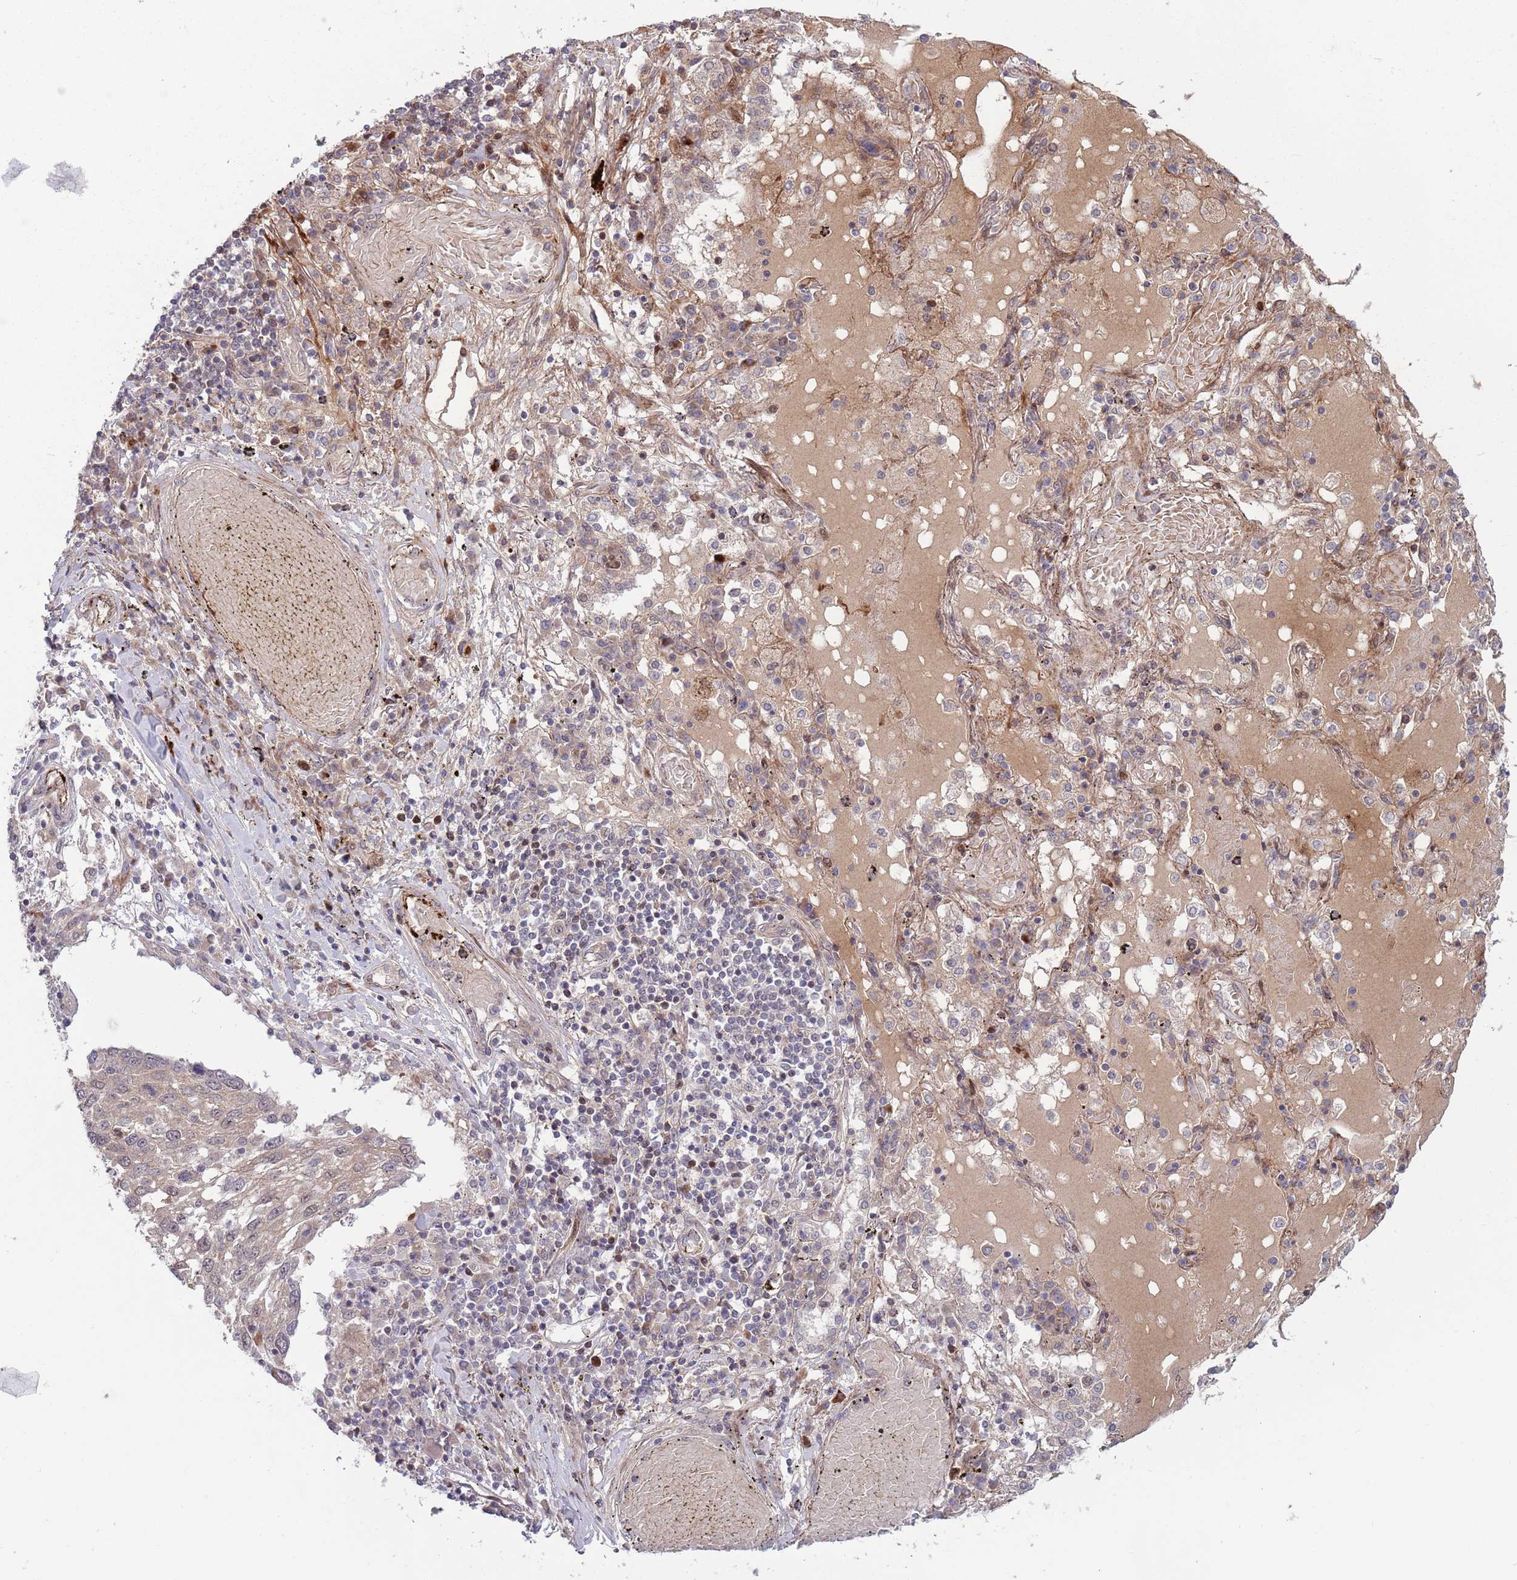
{"staining": {"intensity": "weak", "quantity": "<25%", "location": "cytoplasmic/membranous"}, "tissue": "lung cancer", "cell_type": "Tumor cells", "image_type": "cancer", "snomed": [{"axis": "morphology", "description": "Squamous cell carcinoma, NOS"}, {"axis": "topography", "description": "Lung"}], "caption": "An immunohistochemistry (IHC) micrograph of squamous cell carcinoma (lung) is shown. There is no staining in tumor cells of squamous cell carcinoma (lung).", "gene": "NT5DC4", "patient": {"sex": "male", "age": 65}}